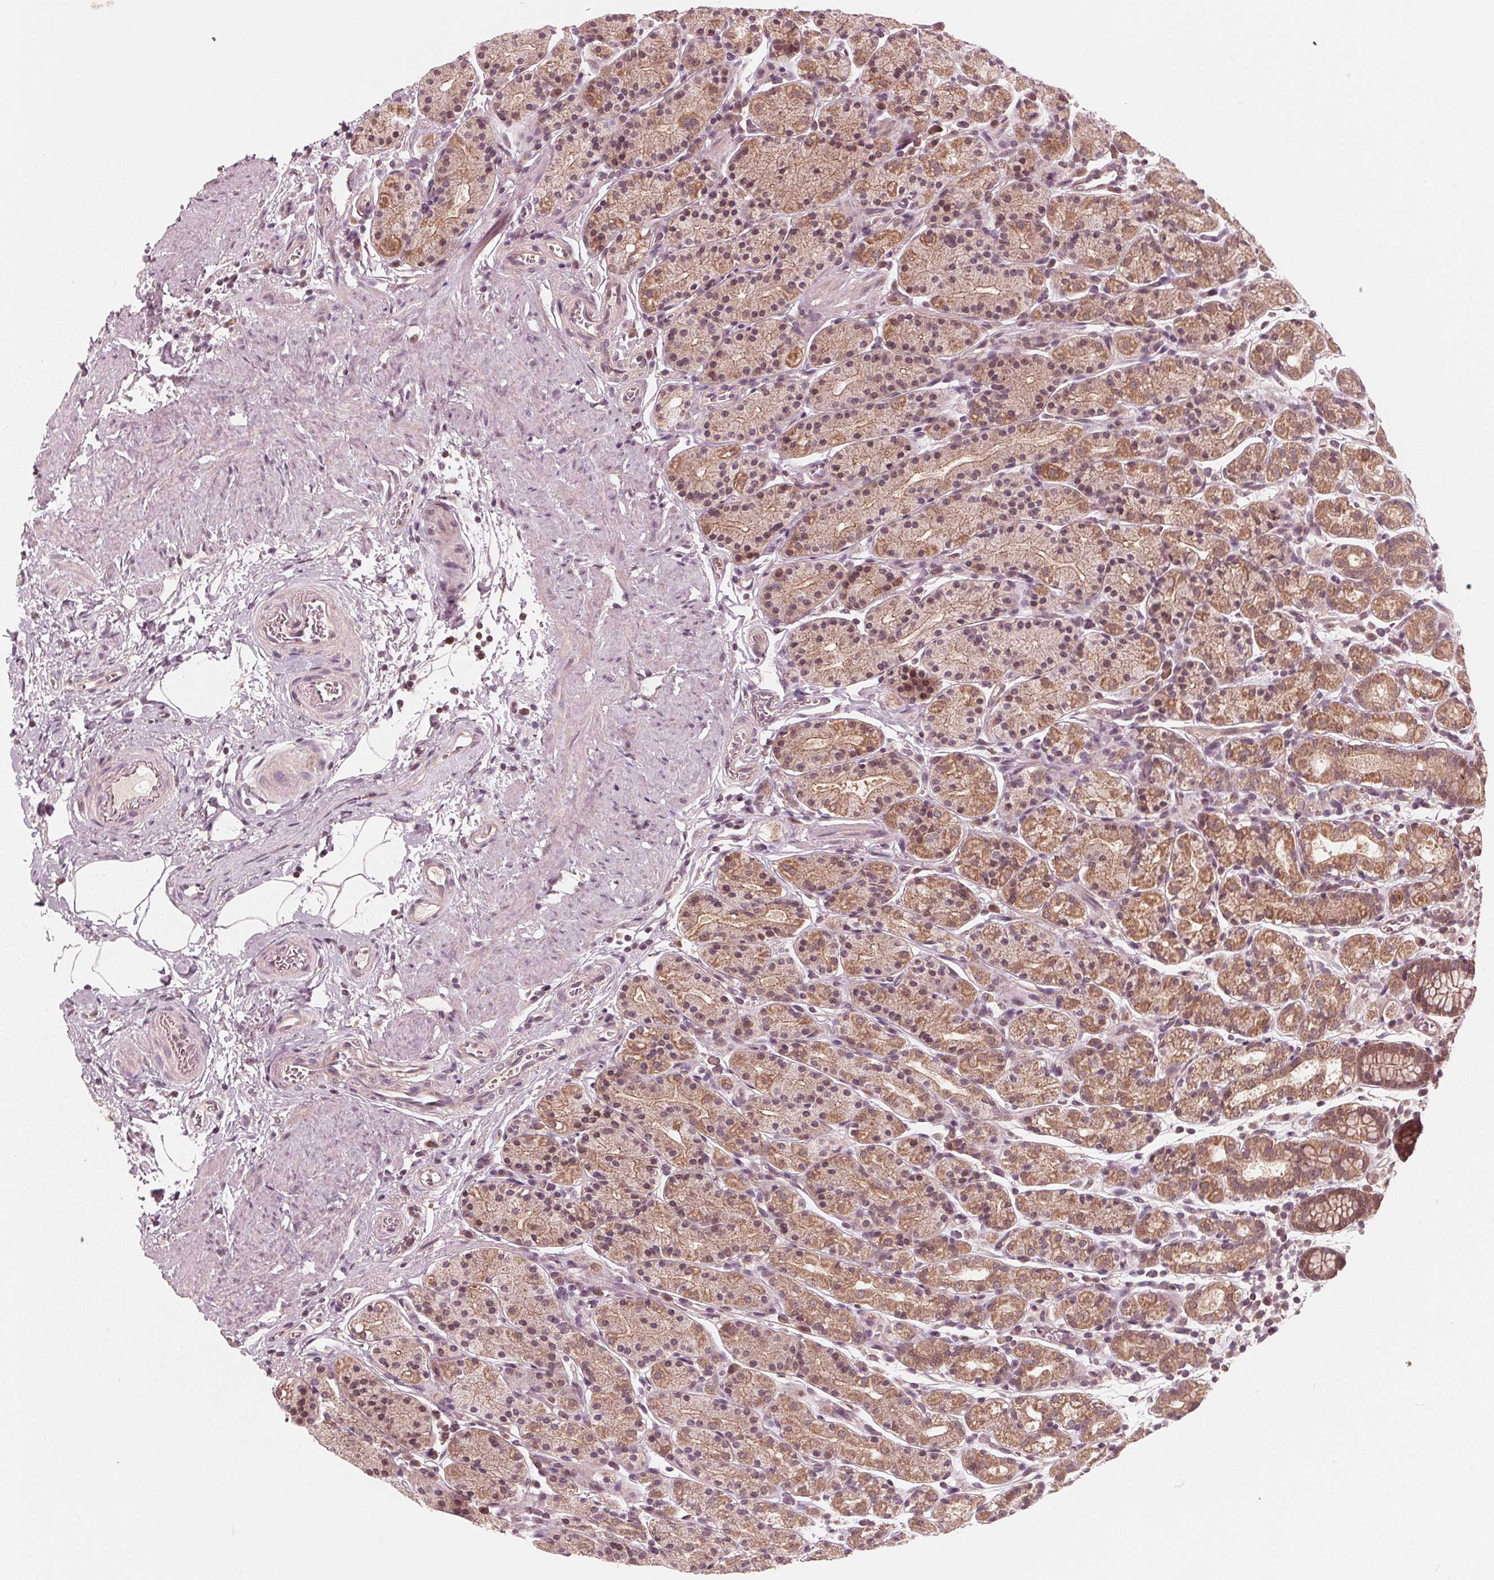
{"staining": {"intensity": "moderate", "quantity": "25%-75%", "location": "cytoplasmic/membranous"}, "tissue": "stomach", "cell_type": "Glandular cells", "image_type": "normal", "snomed": [{"axis": "morphology", "description": "Normal tissue, NOS"}, {"axis": "topography", "description": "Stomach, upper"}, {"axis": "topography", "description": "Stomach"}], "caption": "Glandular cells demonstrate moderate cytoplasmic/membranous staining in about 25%-75% of cells in benign stomach. (IHC, brightfield microscopy, high magnification).", "gene": "UBALD1", "patient": {"sex": "male", "age": 62}}